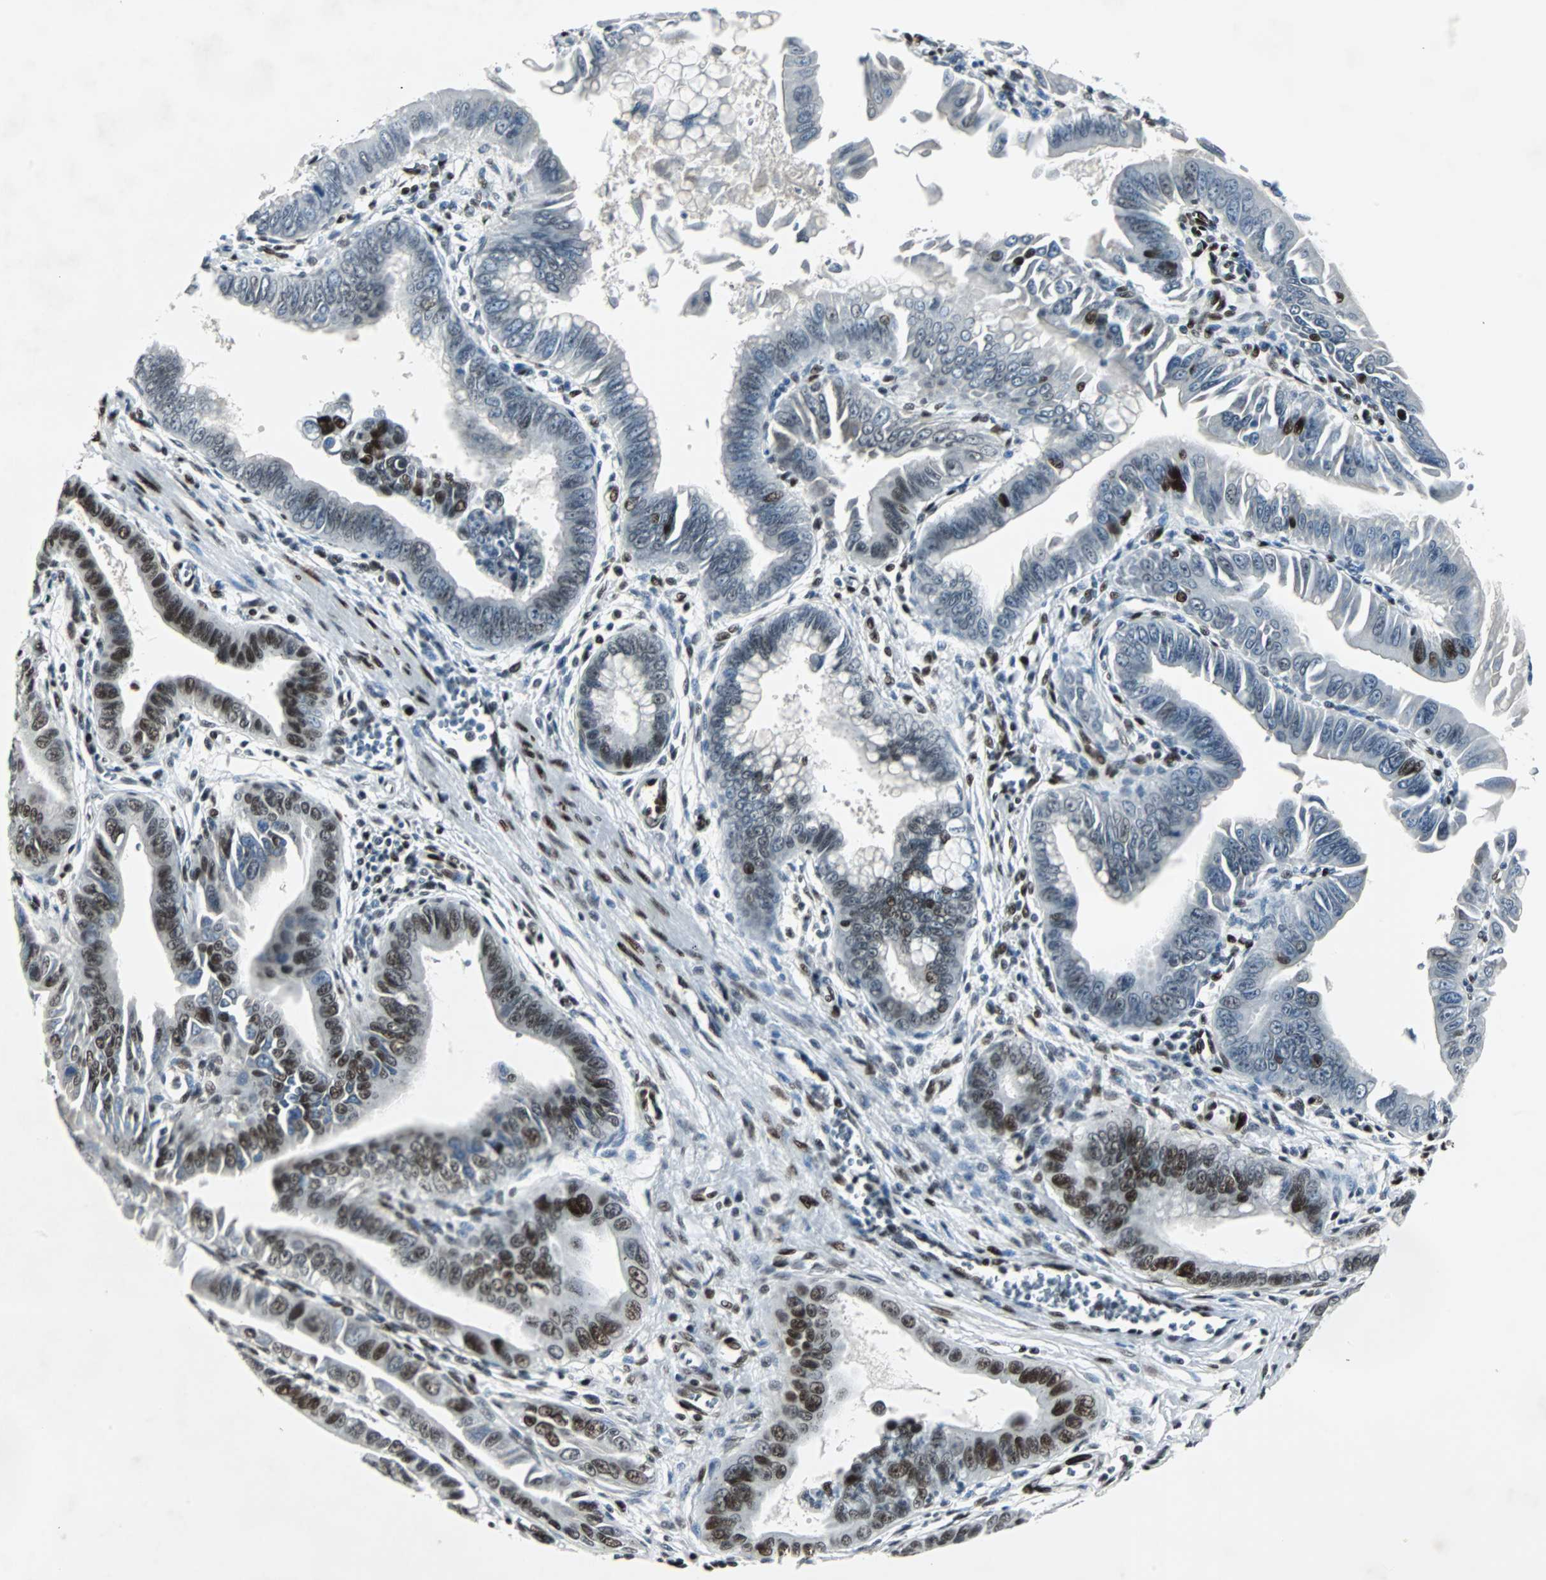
{"staining": {"intensity": "strong", "quantity": "25%-75%", "location": "nuclear"}, "tissue": "pancreatic cancer", "cell_type": "Tumor cells", "image_type": "cancer", "snomed": [{"axis": "morphology", "description": "Normal tissue, NOS"}, {"axis": "topography", "description": "Lymph node"}], "caption": "Brown immunohistochemical staining in pancreatic cancer demonstrates strong nuclear staining in about 25%-75% of tumor cells.", "gene": "MEF2D", "patient": {"sex": "male", "age": 50}}